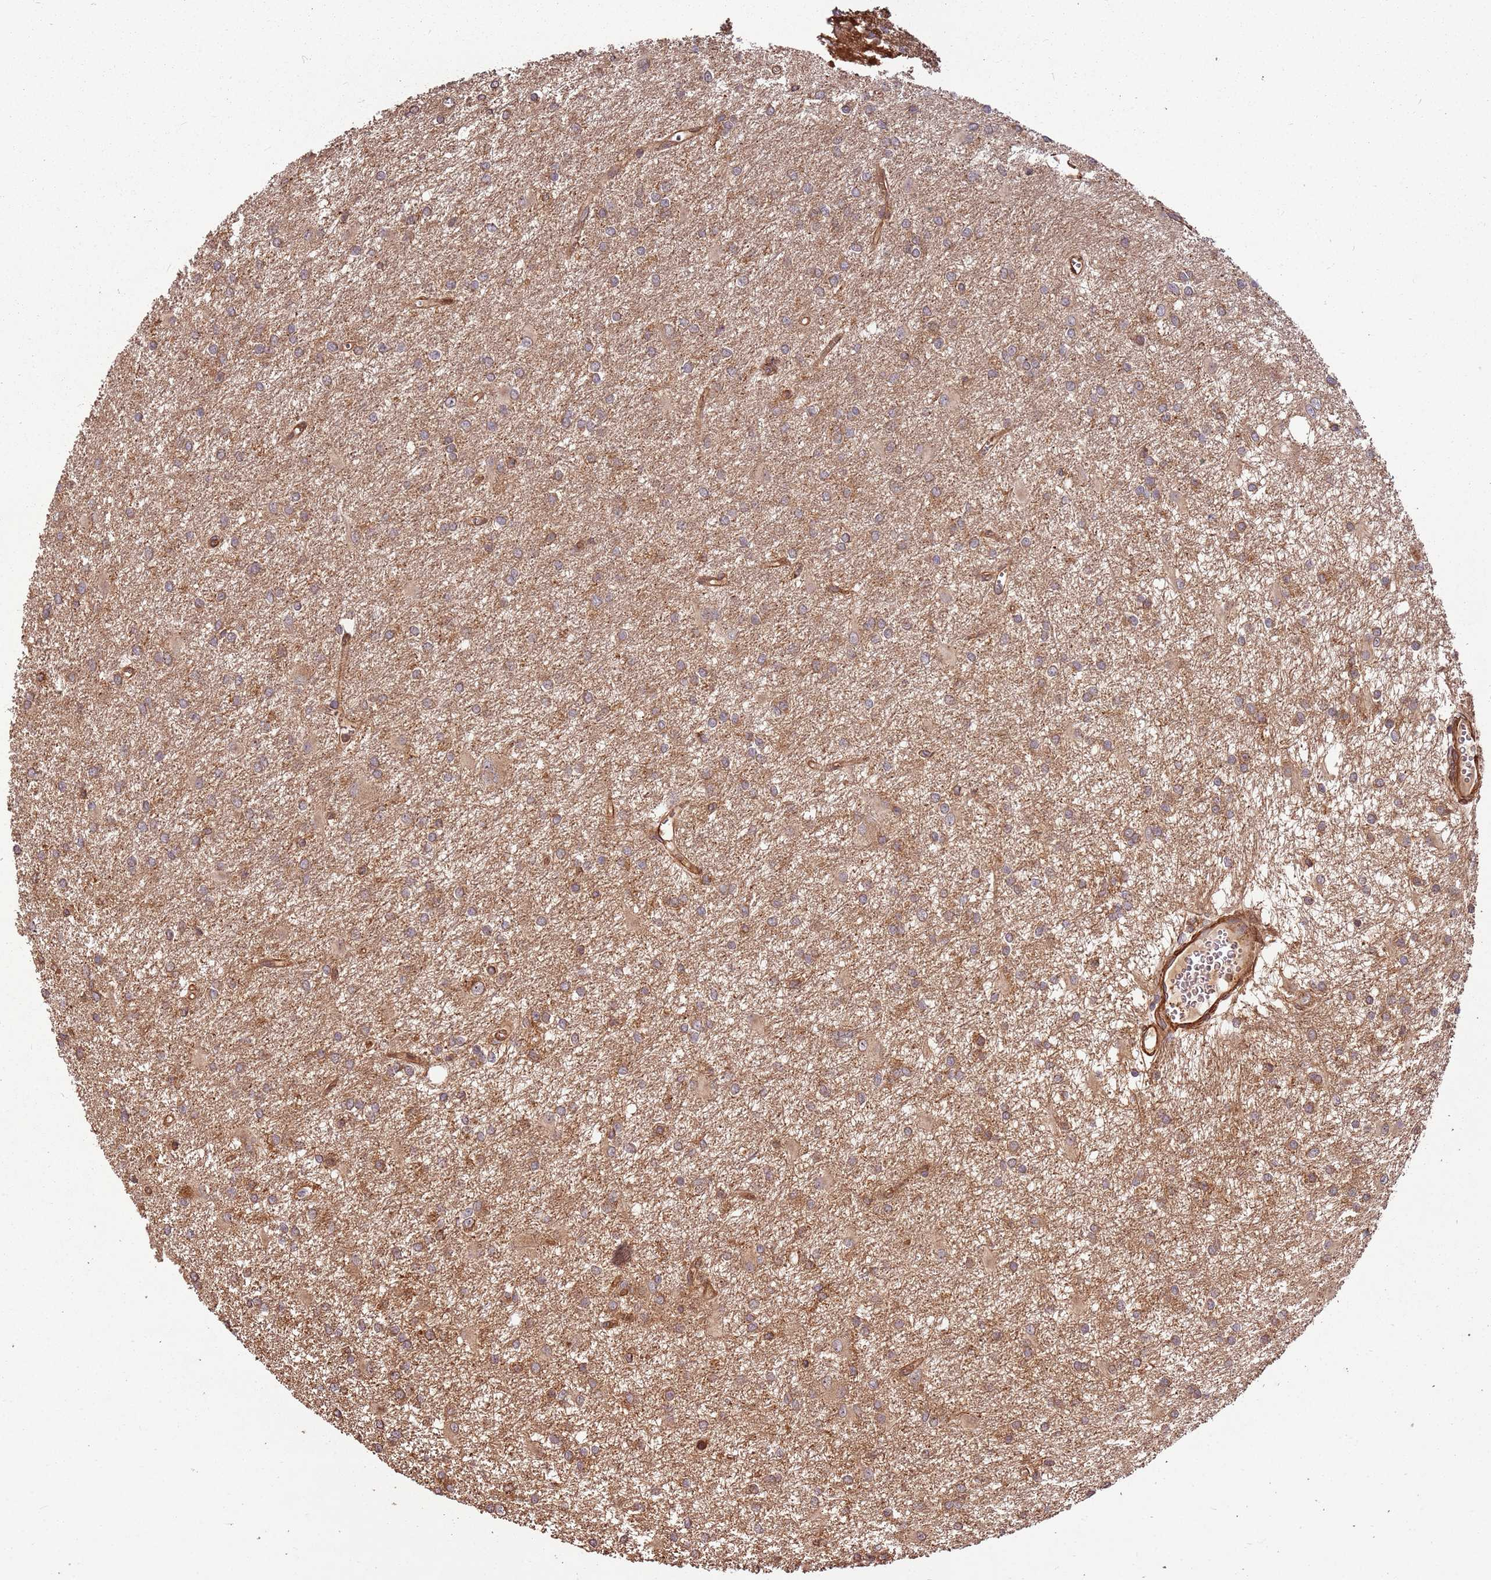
{"staining": {"intensity": "weak", "quantity": ">75%", "location": "cytoplasmic/membranous"}, "tissue": "glioma", "cell_type": "Tumor cells", "image_type": "cancer", "snomed": [{"axis": "morphology", "description": "Glioma, malignant, High grade"}, {"axis": "topography", "description": "Brain"}], "caption": "An image of high-grade glioma (malignant) stained for a protein exhibits weak cytoplasmic/membranous brown staining in tumor cells. (brown staining indicates protein expression, while blue staining denotes nuclei).", "gene": "ACVR2A", "patient": {"sex": "female", "age": 50}}